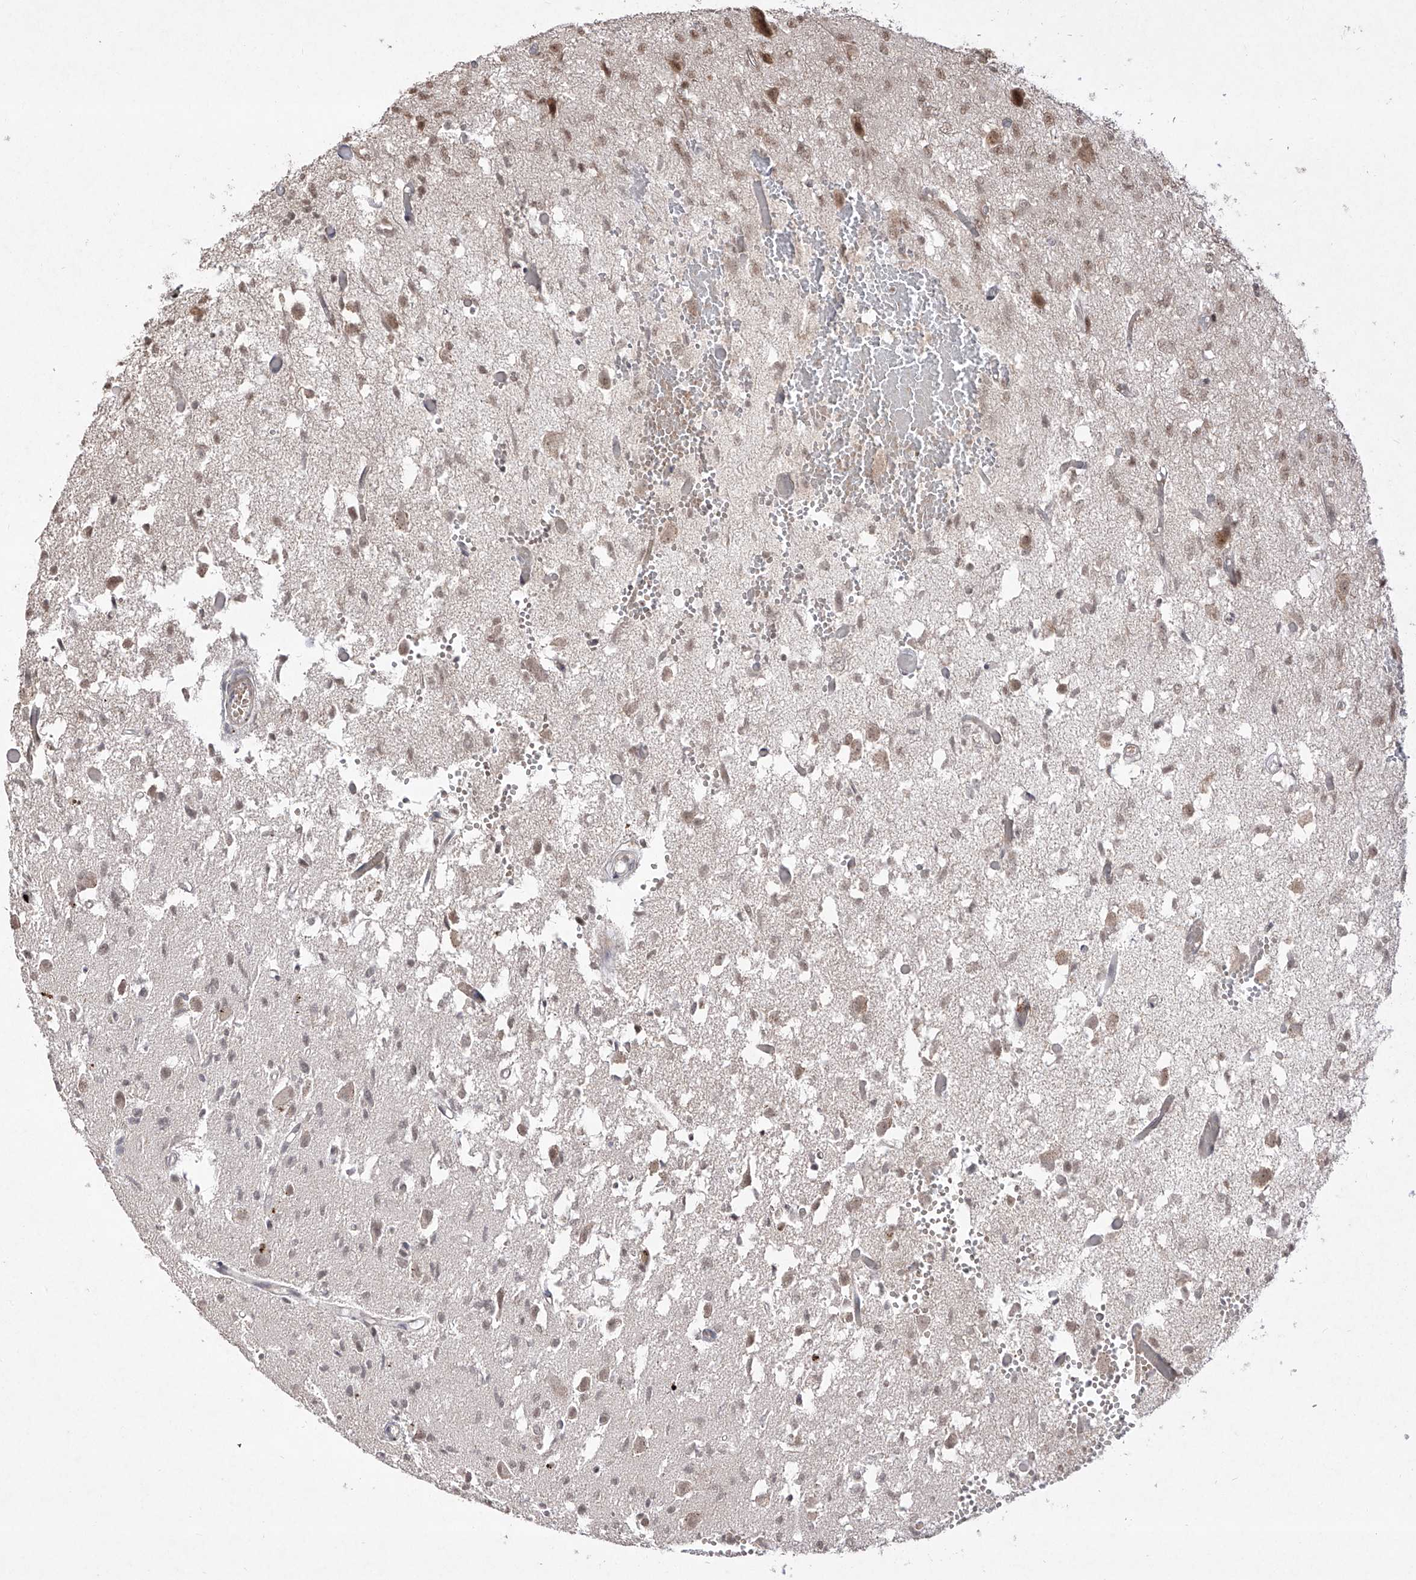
{"staining": {"intensity": "weak", "quantity": ">75%", "location": "nuclear"}, "tissue": "glioma", "cell_type": "Tumor cells", "image_type": "cancer", "snomed": [{"axis": "morphology", "description": "Glioma, malignant, High grade"}, {"axis": "topography", "description": "Brain"}], "caption": "This image displays high-grade glioma (malignant) stained with immunohistochemistry to label a protein in brown. The nuclear of tumor cells show weak positivity for the protein. Nuclei are counter-stained blue.", "gene": "SNRNP27", "patient": {"sex": "female", "age": 59}}